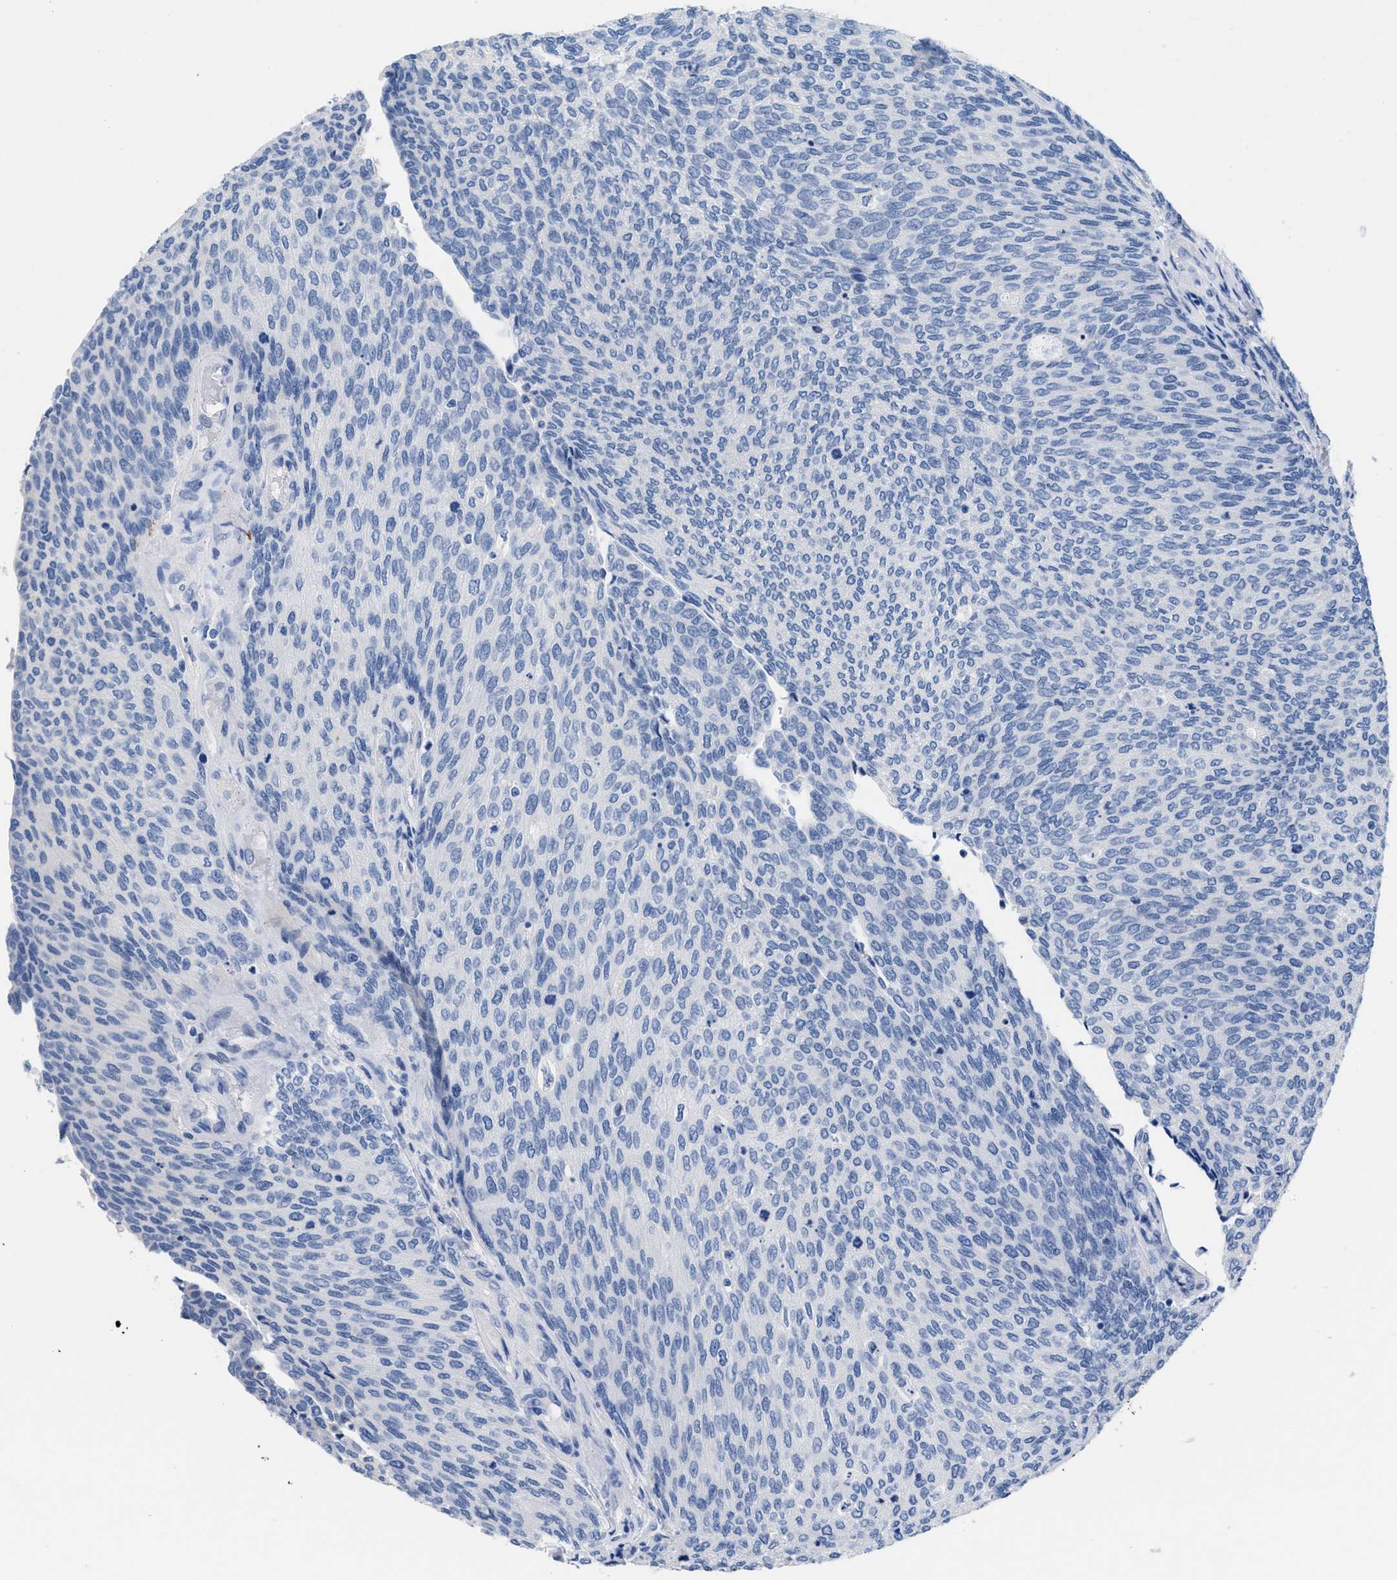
{"staining": {"intensity": "negative", "quantity": "none", "location": "none"}, "tissue": "urothelial cancer", "cell_type": "Tumor cells", "image_type": "cancer", "snomed": [{"axis": "morphology", "description": "Urothelial carcinoma, Low grade"}, {"axis": "topography", "description": "Urinary bladder"}], "caption": "DAB (3,3'-diaminobenzidine) immunohistochemical staining of urothelial cancer shows no significant expression in tumor cells.", "gene": "SLFN13", "patient": {"sex": "female", "age": 79}}